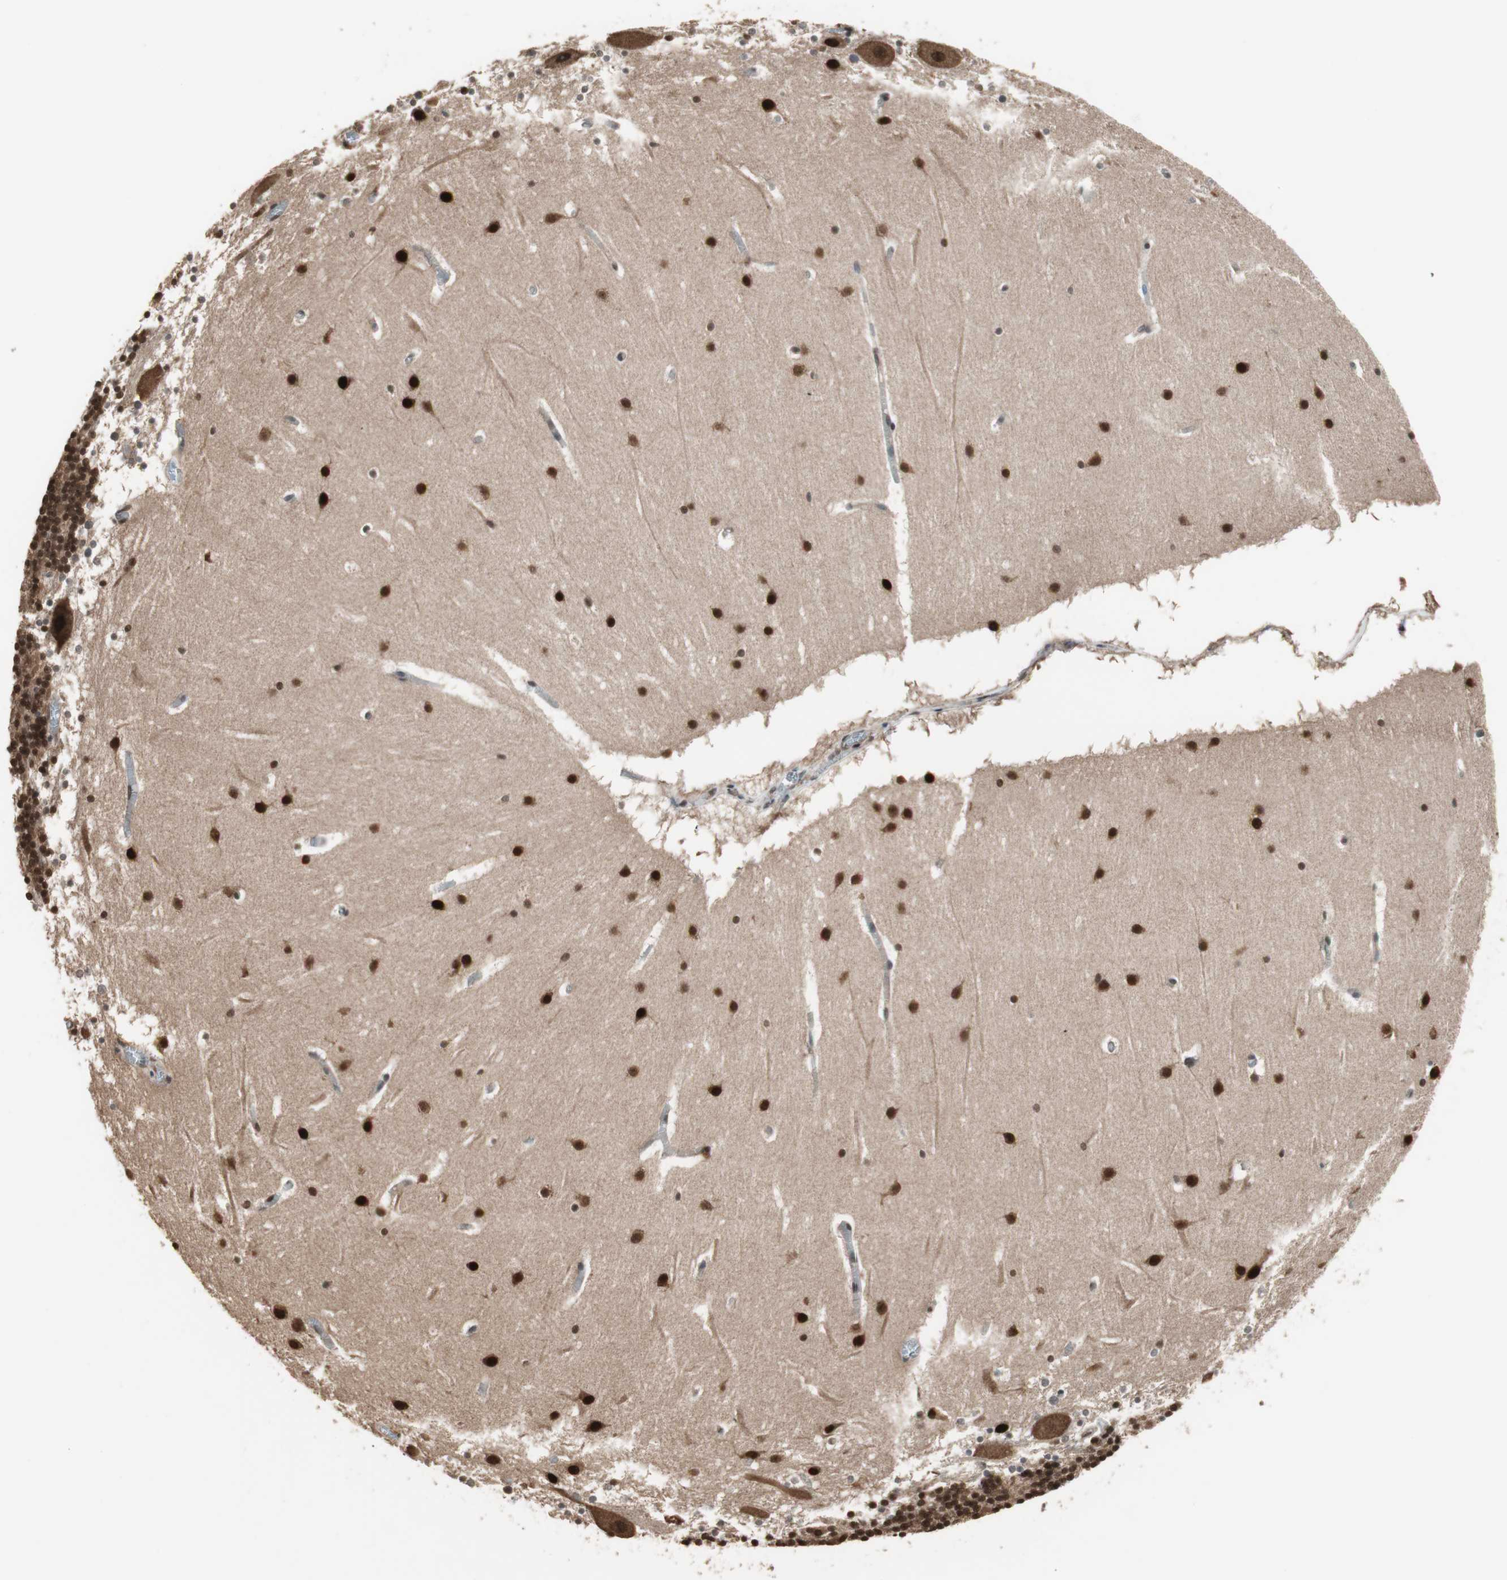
{"staining": {"intensity": "moderate", "quantity": ">75%", "location": "nuclear"}, "tissue": "cerebellum", "cell_type": "Cells in granular layer", "image_type": "normal", "snomed": [{"axis": "morphology", "description": "Normal tissue, NOS"}, {"axis": "topography", "description": "Cerebellum"}], "caption": "Protein staining reveals moderate nuclear expression in about >75% of cells in granular layer in normal cerebellum.", "gene": "DRAP1", "patient": {"sex": "male", "age": 45}}